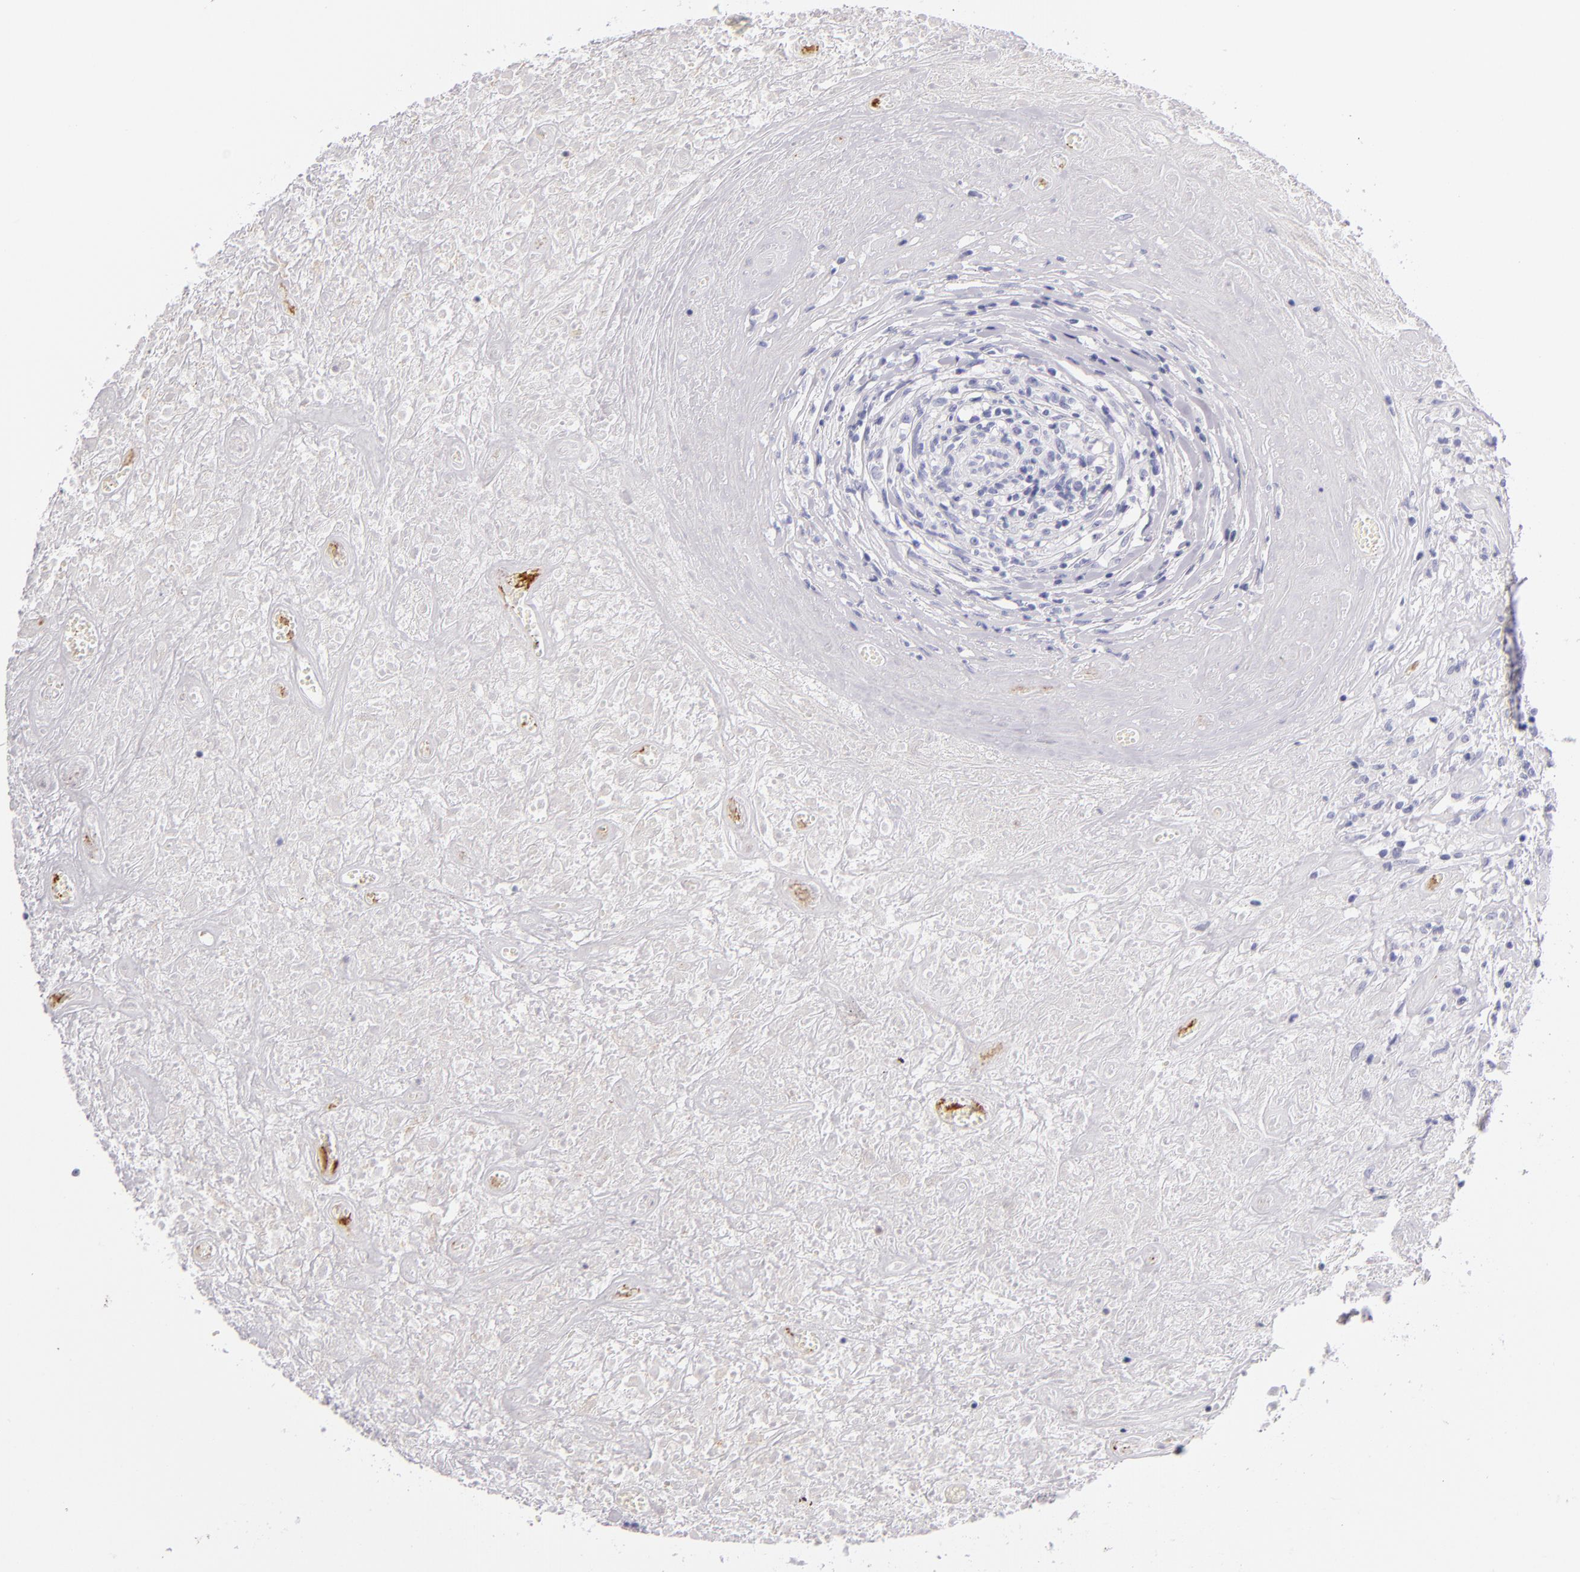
{"staining": {"intensity": "negative", "quantity": "none", "location": "none"}, "tissue": "lymphoma", "cell_type": "Tumor cells", "image_type": "cancer", "snomed": [{"axis": "morphology", "description": "Hodgkin's disease, NOS"}, {"axis": "topography", "description": "Lymph node"}], "caption": "High power microscopy image of an IHC histopathology image of Hodgkin's disease, revealing no significant positivity in tumor cells.", "gene": "GP1BA", "patient": {"sex": "male", "age": 46}}